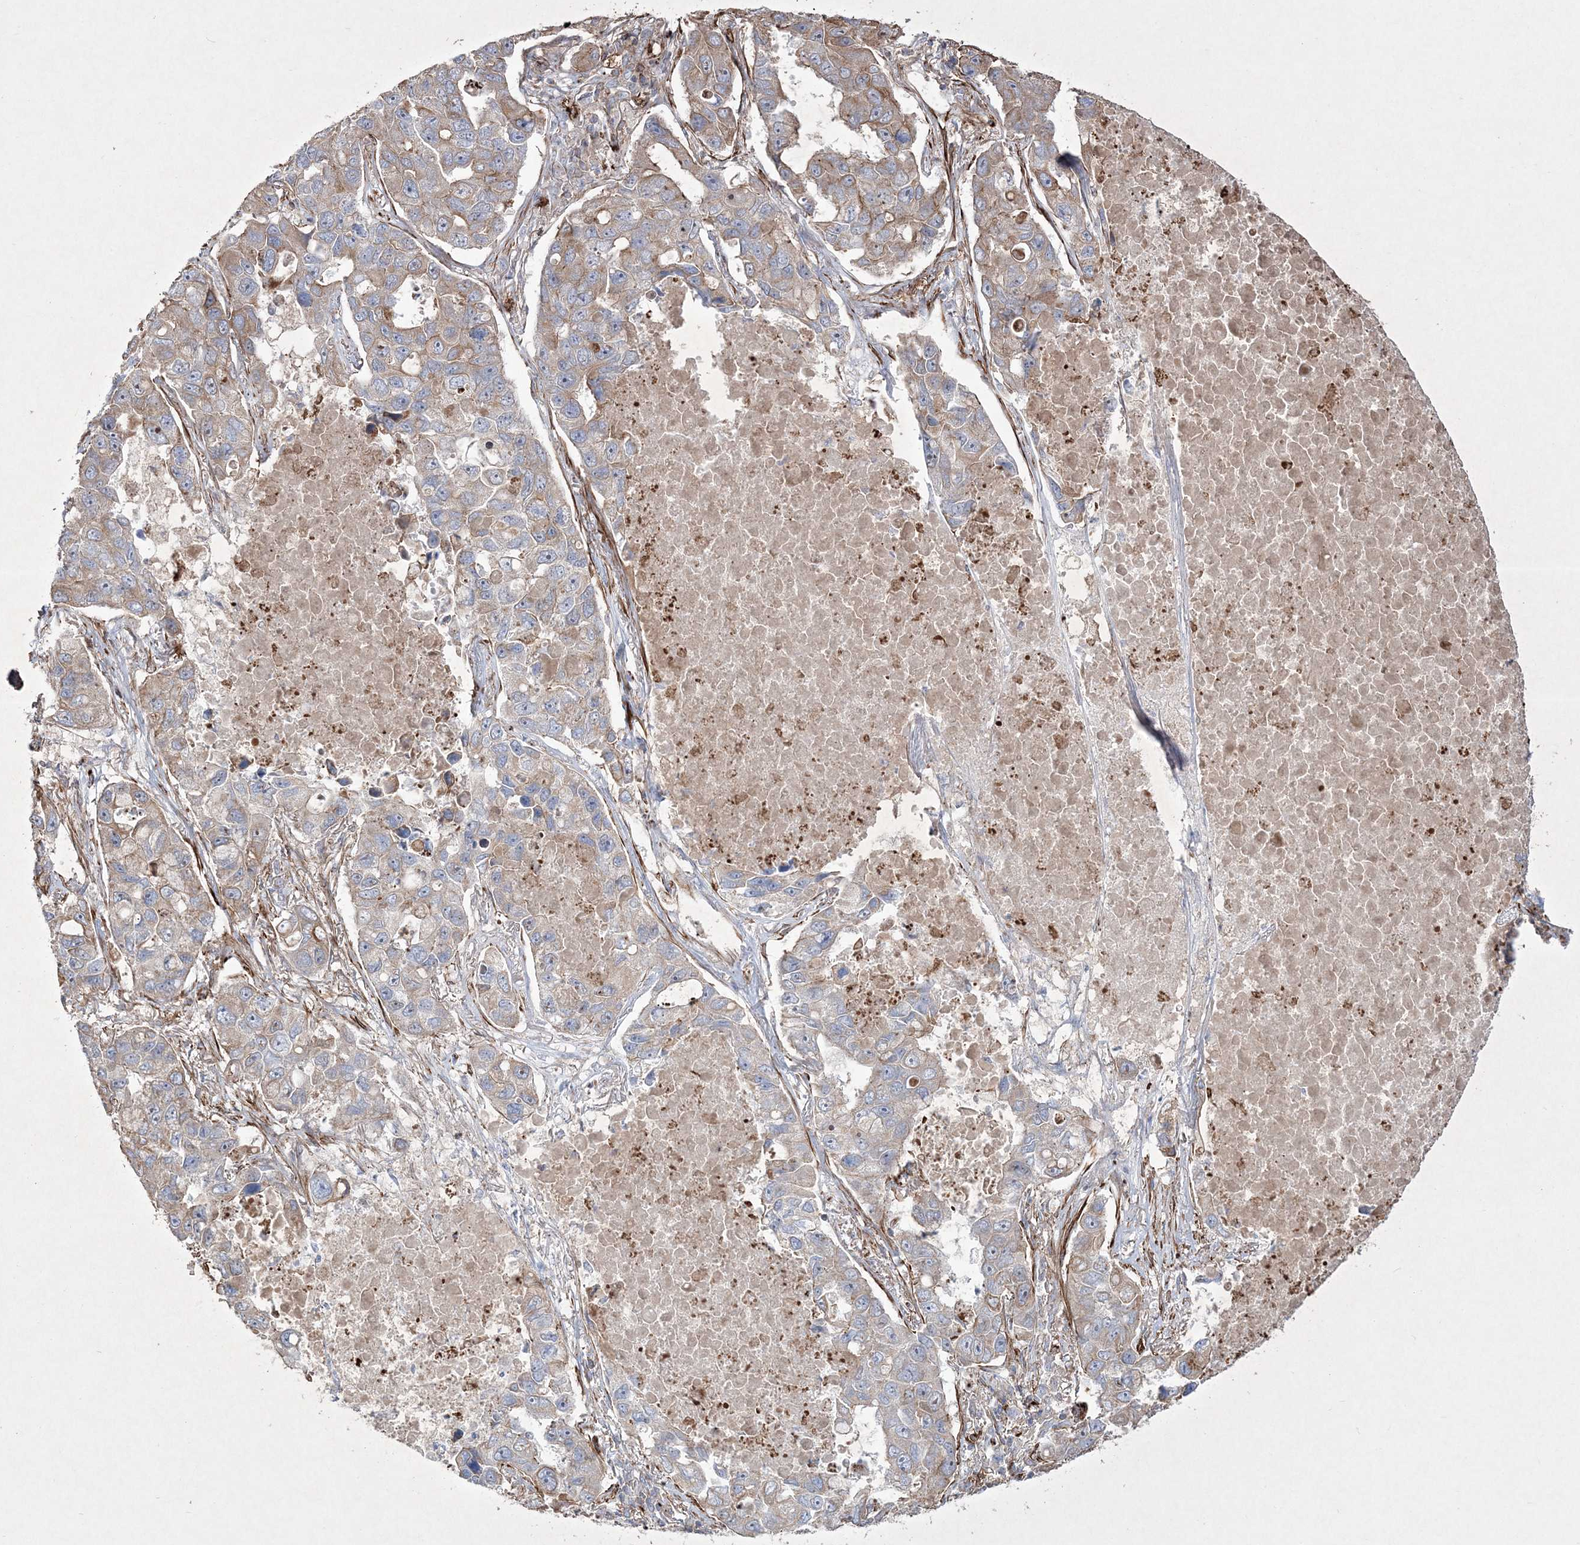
{"staining": {"intensity": "weak", "quantity": "25%-75%", "location": "cytoplasmic/membranous"}, "tissue": "lung cancer", "cell_type": "Tumor cells", "image_type": "cancer", "snomed": [{"axis": "morphology", "description": "Adenocarcinoma, NOS"}, {"axis": "topography", "description": "Lung"}], "caption": "Immunohistochemistry of human lung cancer reveals low levels of weak cytoplasmic/membranous staining in about 25%-75% of tumor cells.", "gene": "RICTOR", "patient": {"sex": "male", "age": 64}}